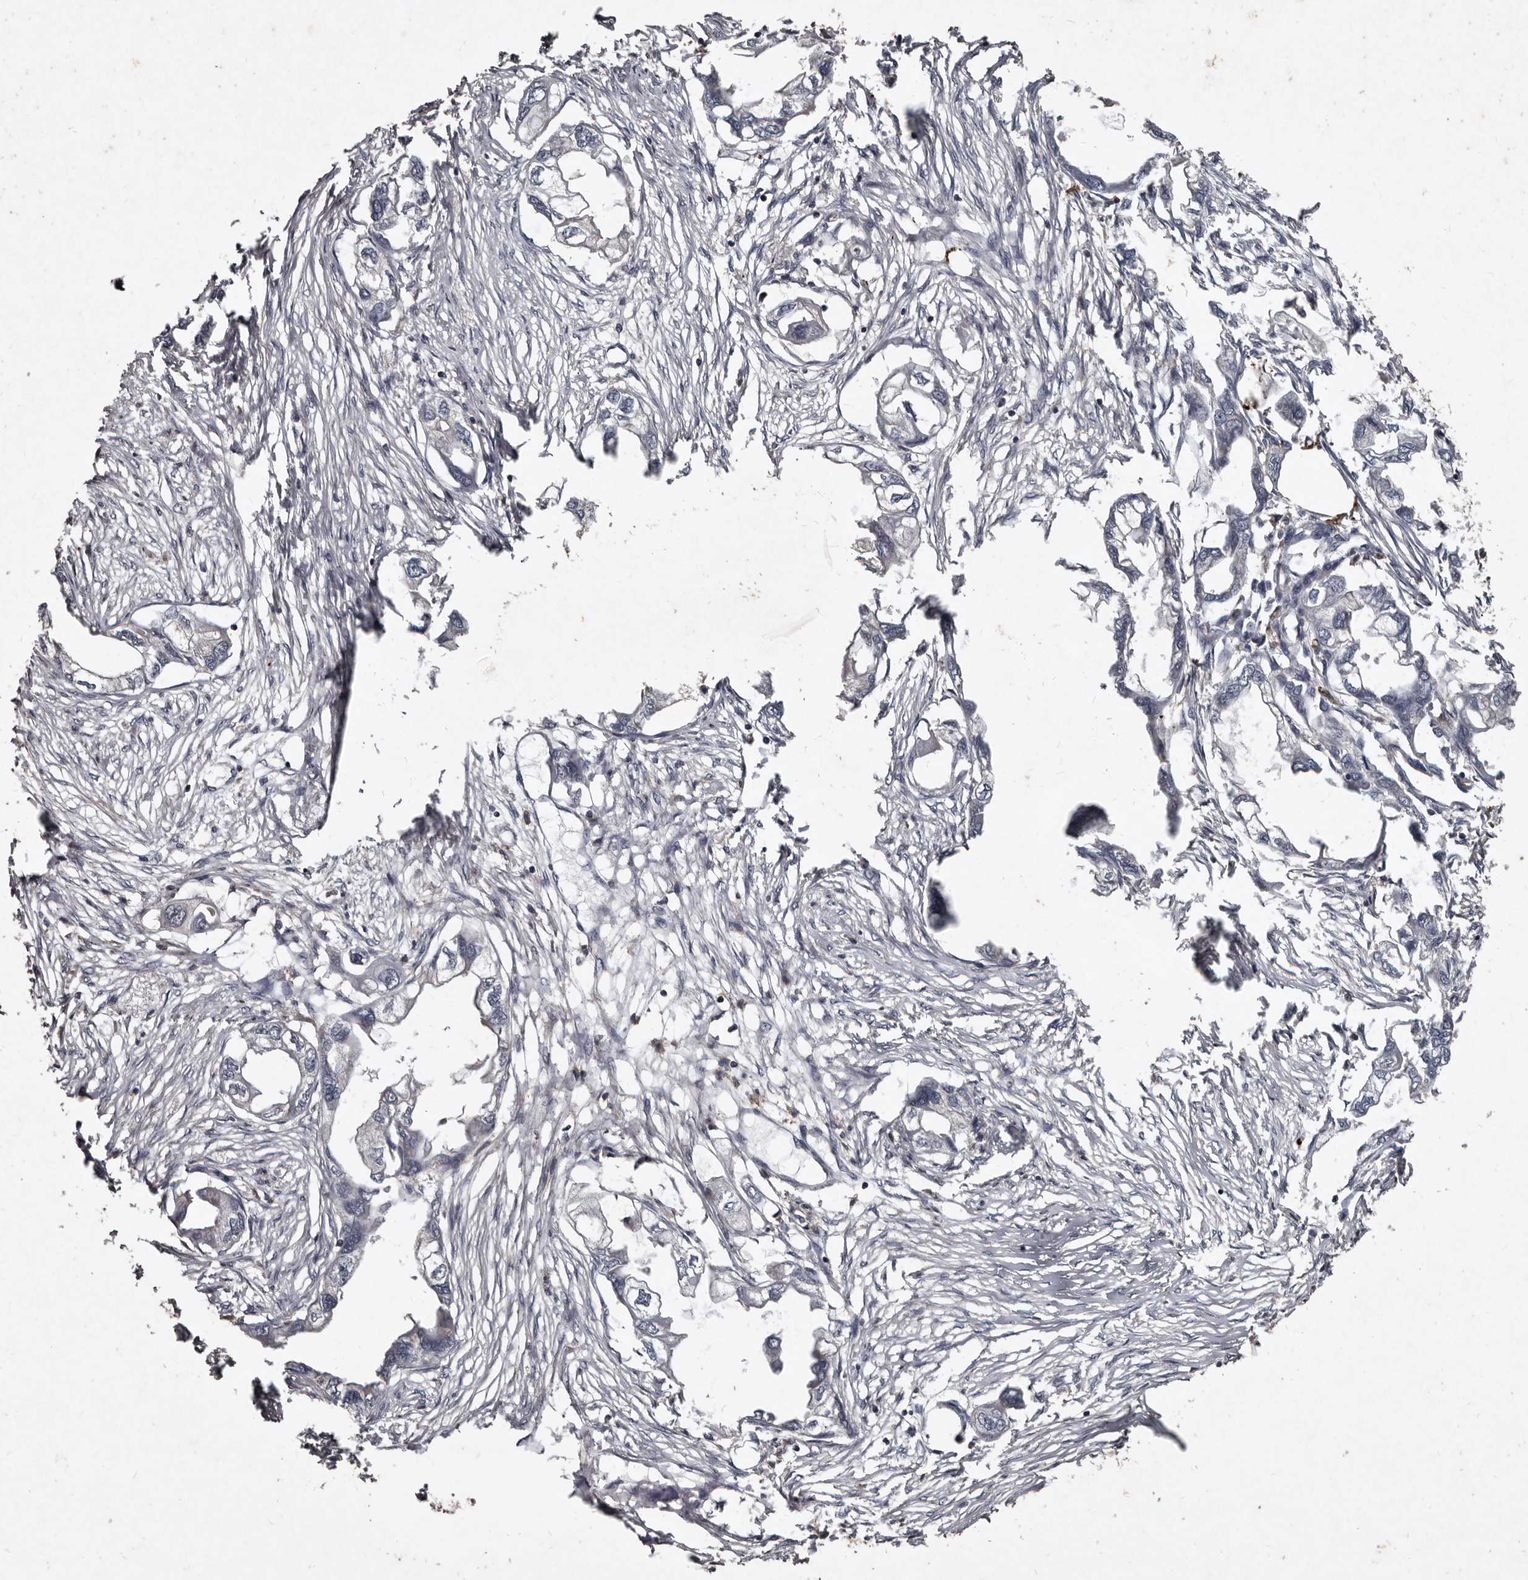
{"staining": {"intensity": "negative", "quantity": "none", "location": "none"}, "tissue": "endometrial cancer", "cell_type": "Tumor cells", "image_type": "cancer", "snomed": [{"axis": "morphology", "description": "Adenocarcinoma, NOS"}, {"axis": "morphology", "description": "Adenocarcinoma, metastatic, NOS"}, {"axis": "topography", "description": "Adipose tissue"}, {"axis": "topography", "description": "Endometrium"}], "caption": "Metastatic adenocarcinoma (endometrial) was stained to show a protein in brown. There is no significant staining in tumor cells. The staining was performed using DAB to visualize the protein expression in brown, while the nuclei were stained in blue with hematoxylin (Magnification: 20x).", "gene": "GREB1", "patient": {"sex": "female", "age": 67}}